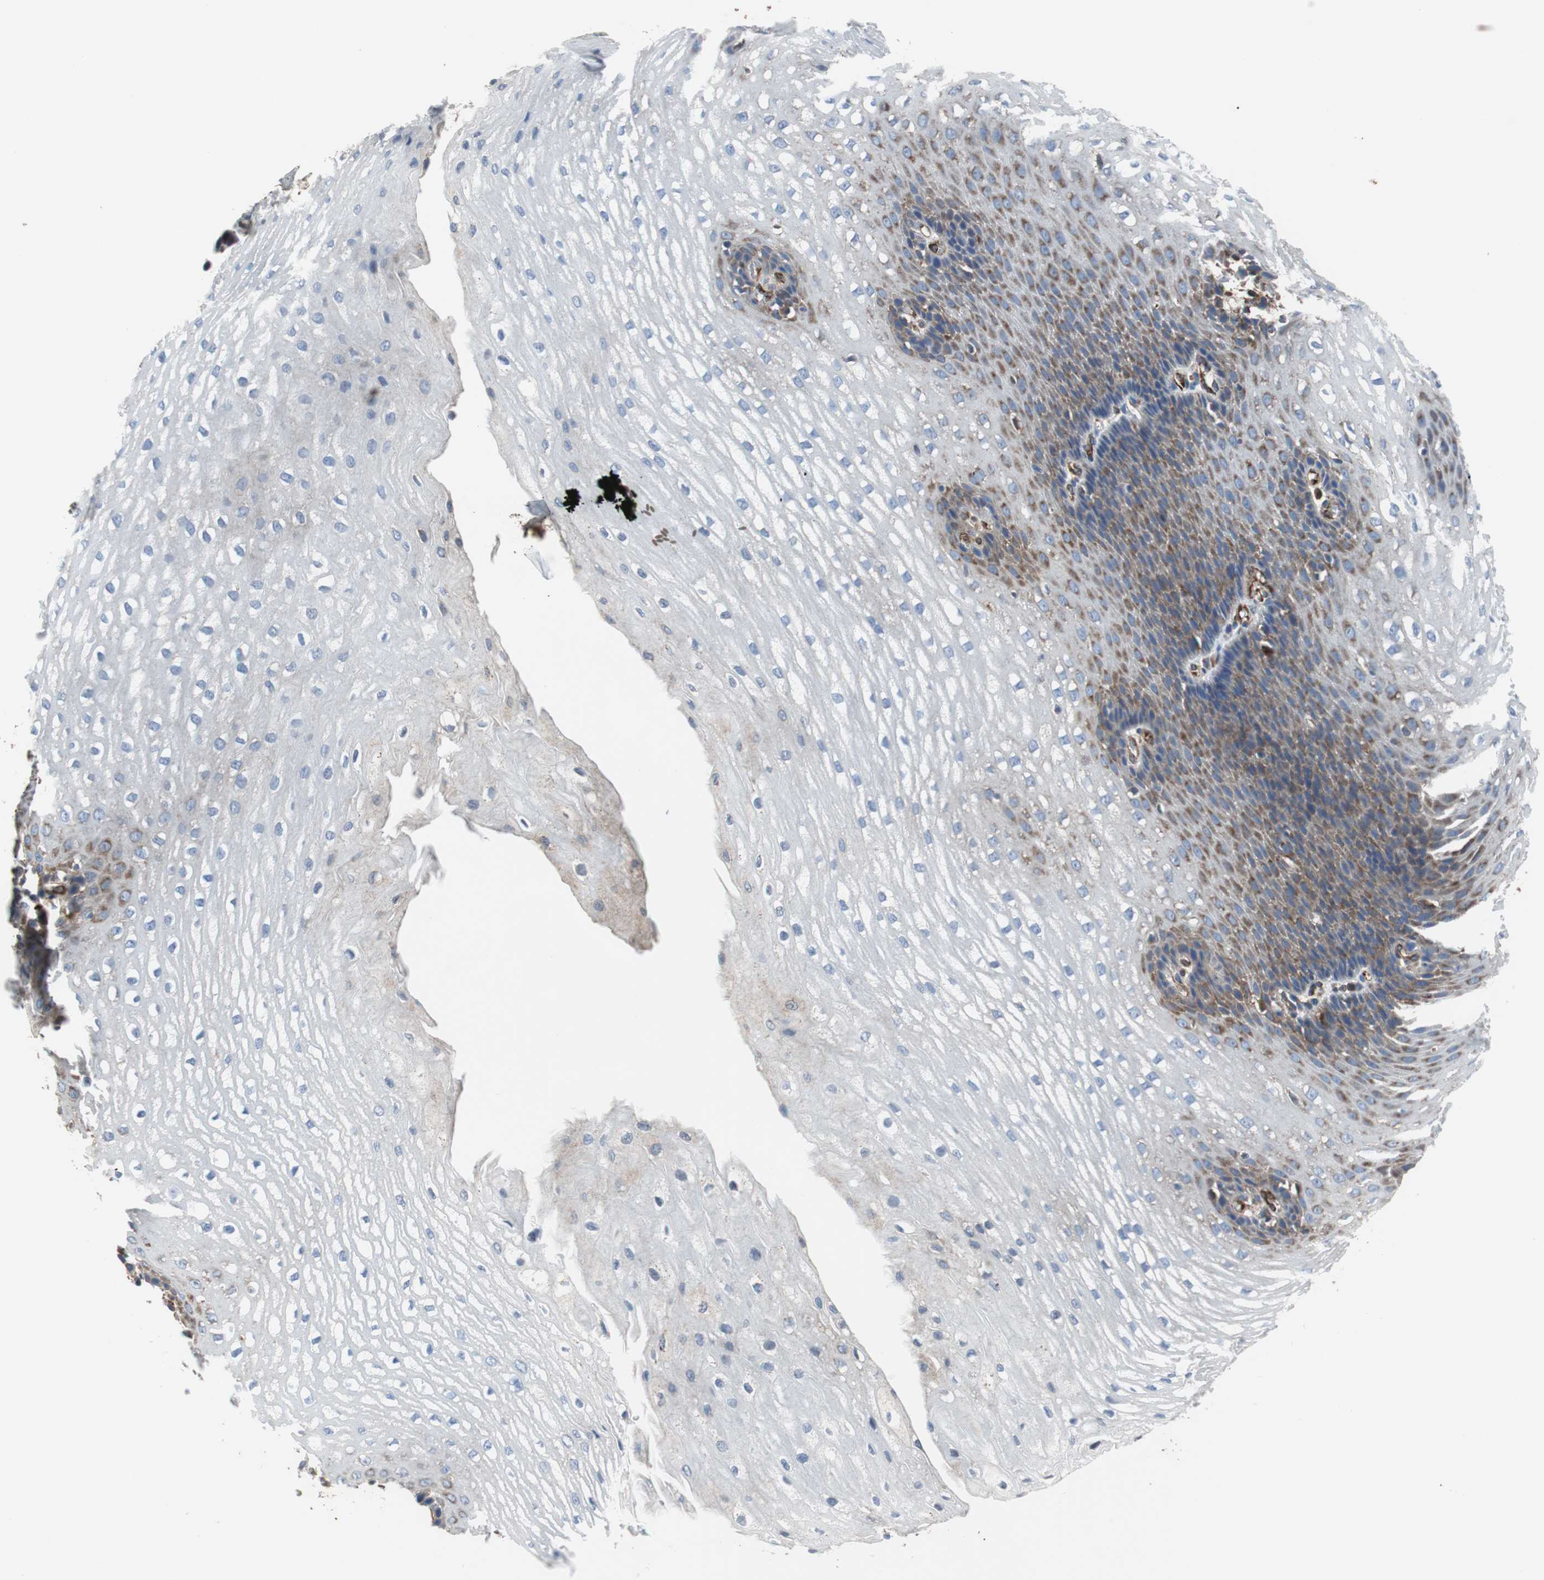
{"staining": {"intensity": "weak", "quantity": "25%-75%", "location": "cytoplasmic/membranous"}, "tissue": "esophagus", "cell_type": "Squamous epithelial cells", "image_type": "normal", "snomed": [{"axis": "morphology", "description": "Normal tissue, NOS"}, {"axis": "topography", "description": "Esophagus"}], "caption": "Immunohistochemistry image of unremarkable esophagus: esophagus stained using IHC reveals low levels of weak protein expression localized specifically in the cytoplasmic/membranous of squamous epithelial cells, appearing as a cytoplasmic/membranous brown color.", "gene": "PLCG2", "patient": {"sex": "male", "age": 48}}